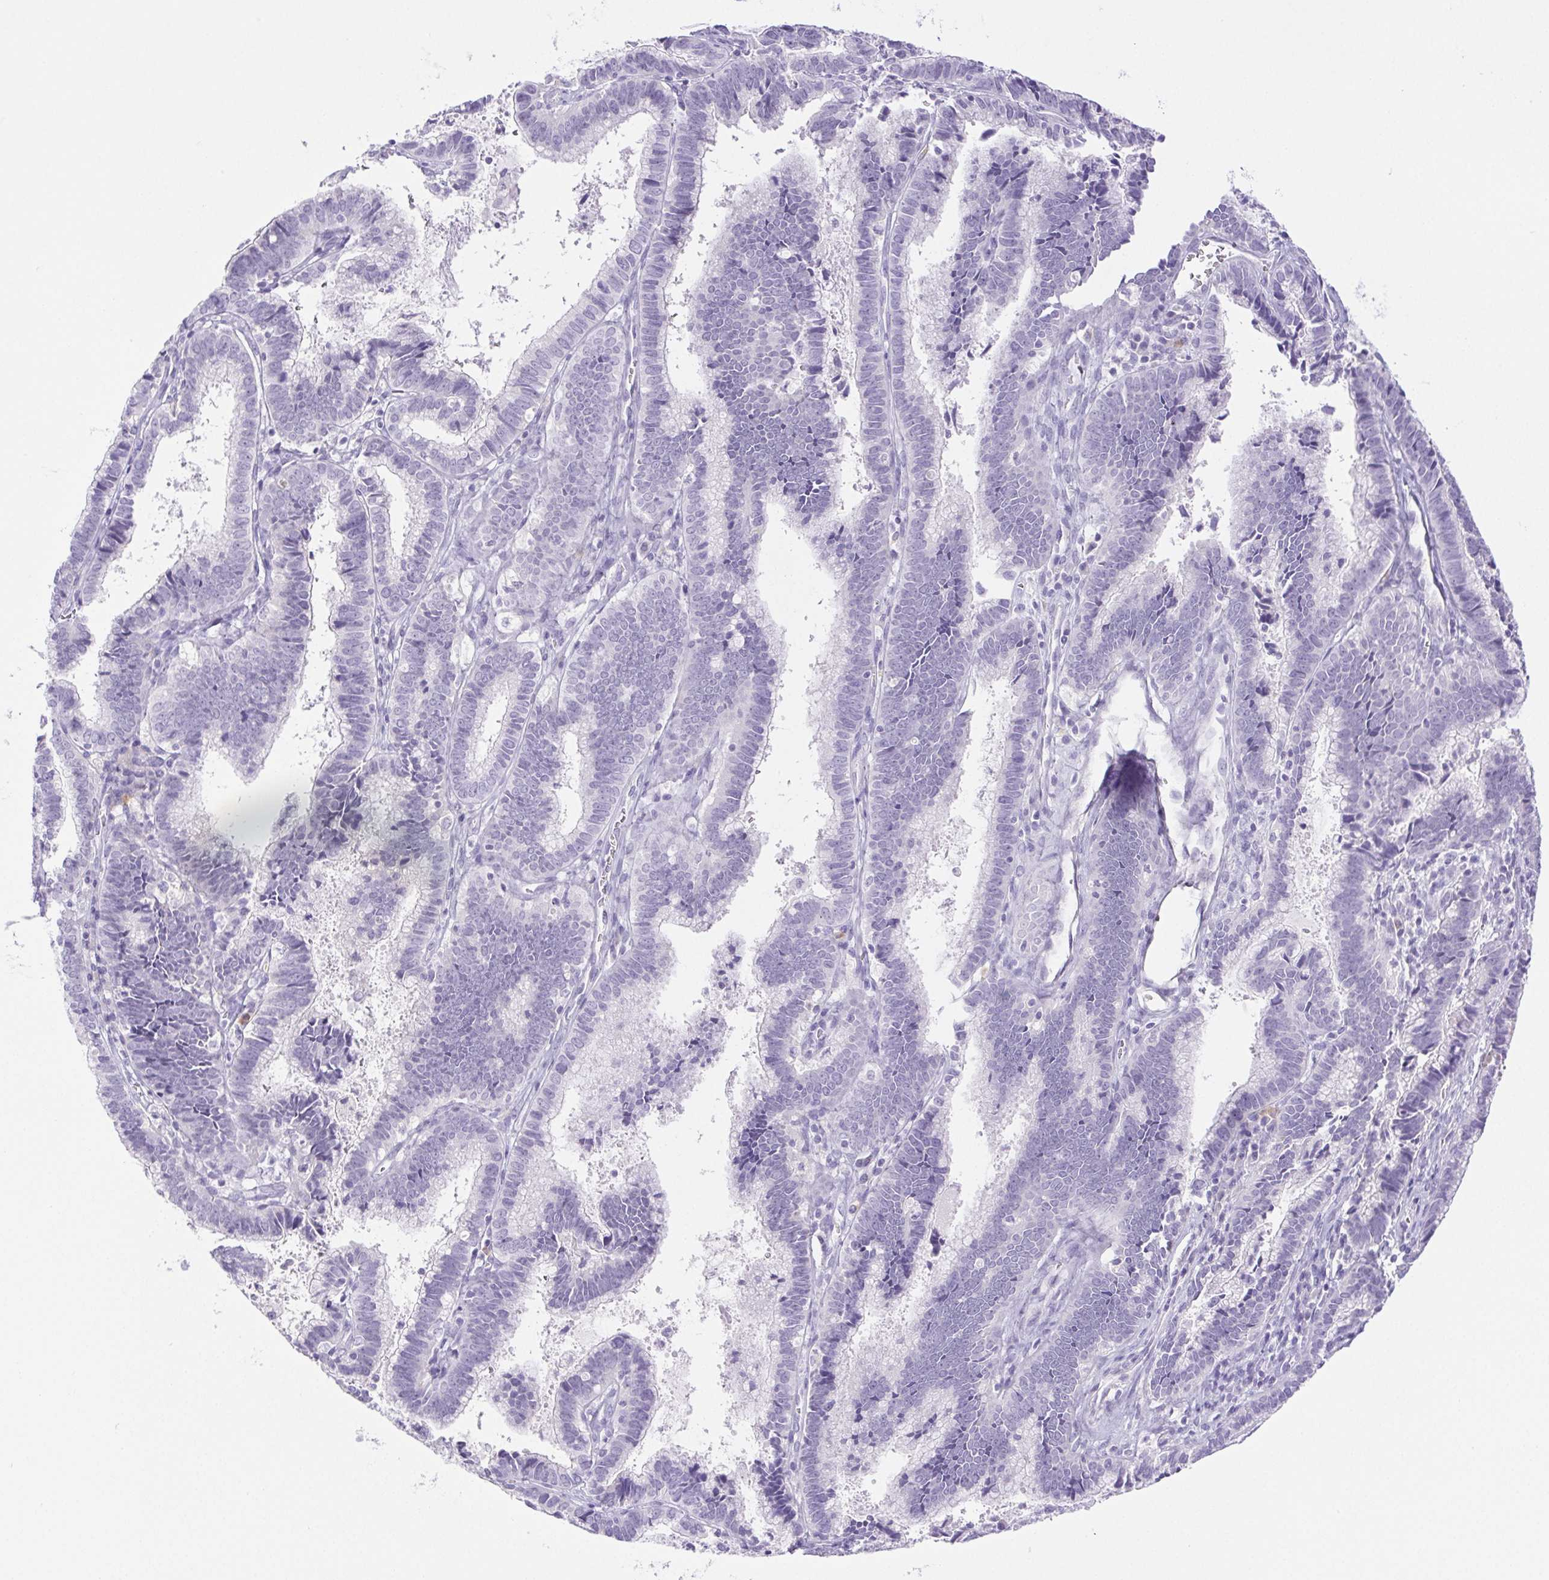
{"staining": {"intensity": "negative", "quantity": "none", "location": "none"}, "tissue": "cervical cancer", "cell_type": "Tumor cells", "image_type": "cancer", "snomed": [{"axis": "morphology", "description": "Adenocarcinoma, NOS"}, {"axis": "topography", "description": "Cervix"}], "caption": "Cervical adenocarcinoma was stained to show a protein in brown. There is no significant expression in tumor cells. (IHC, brightfield microscopy, high magnification).", "gene": "PAPPA2", "patient": {"sex": "female", "age": 61}}